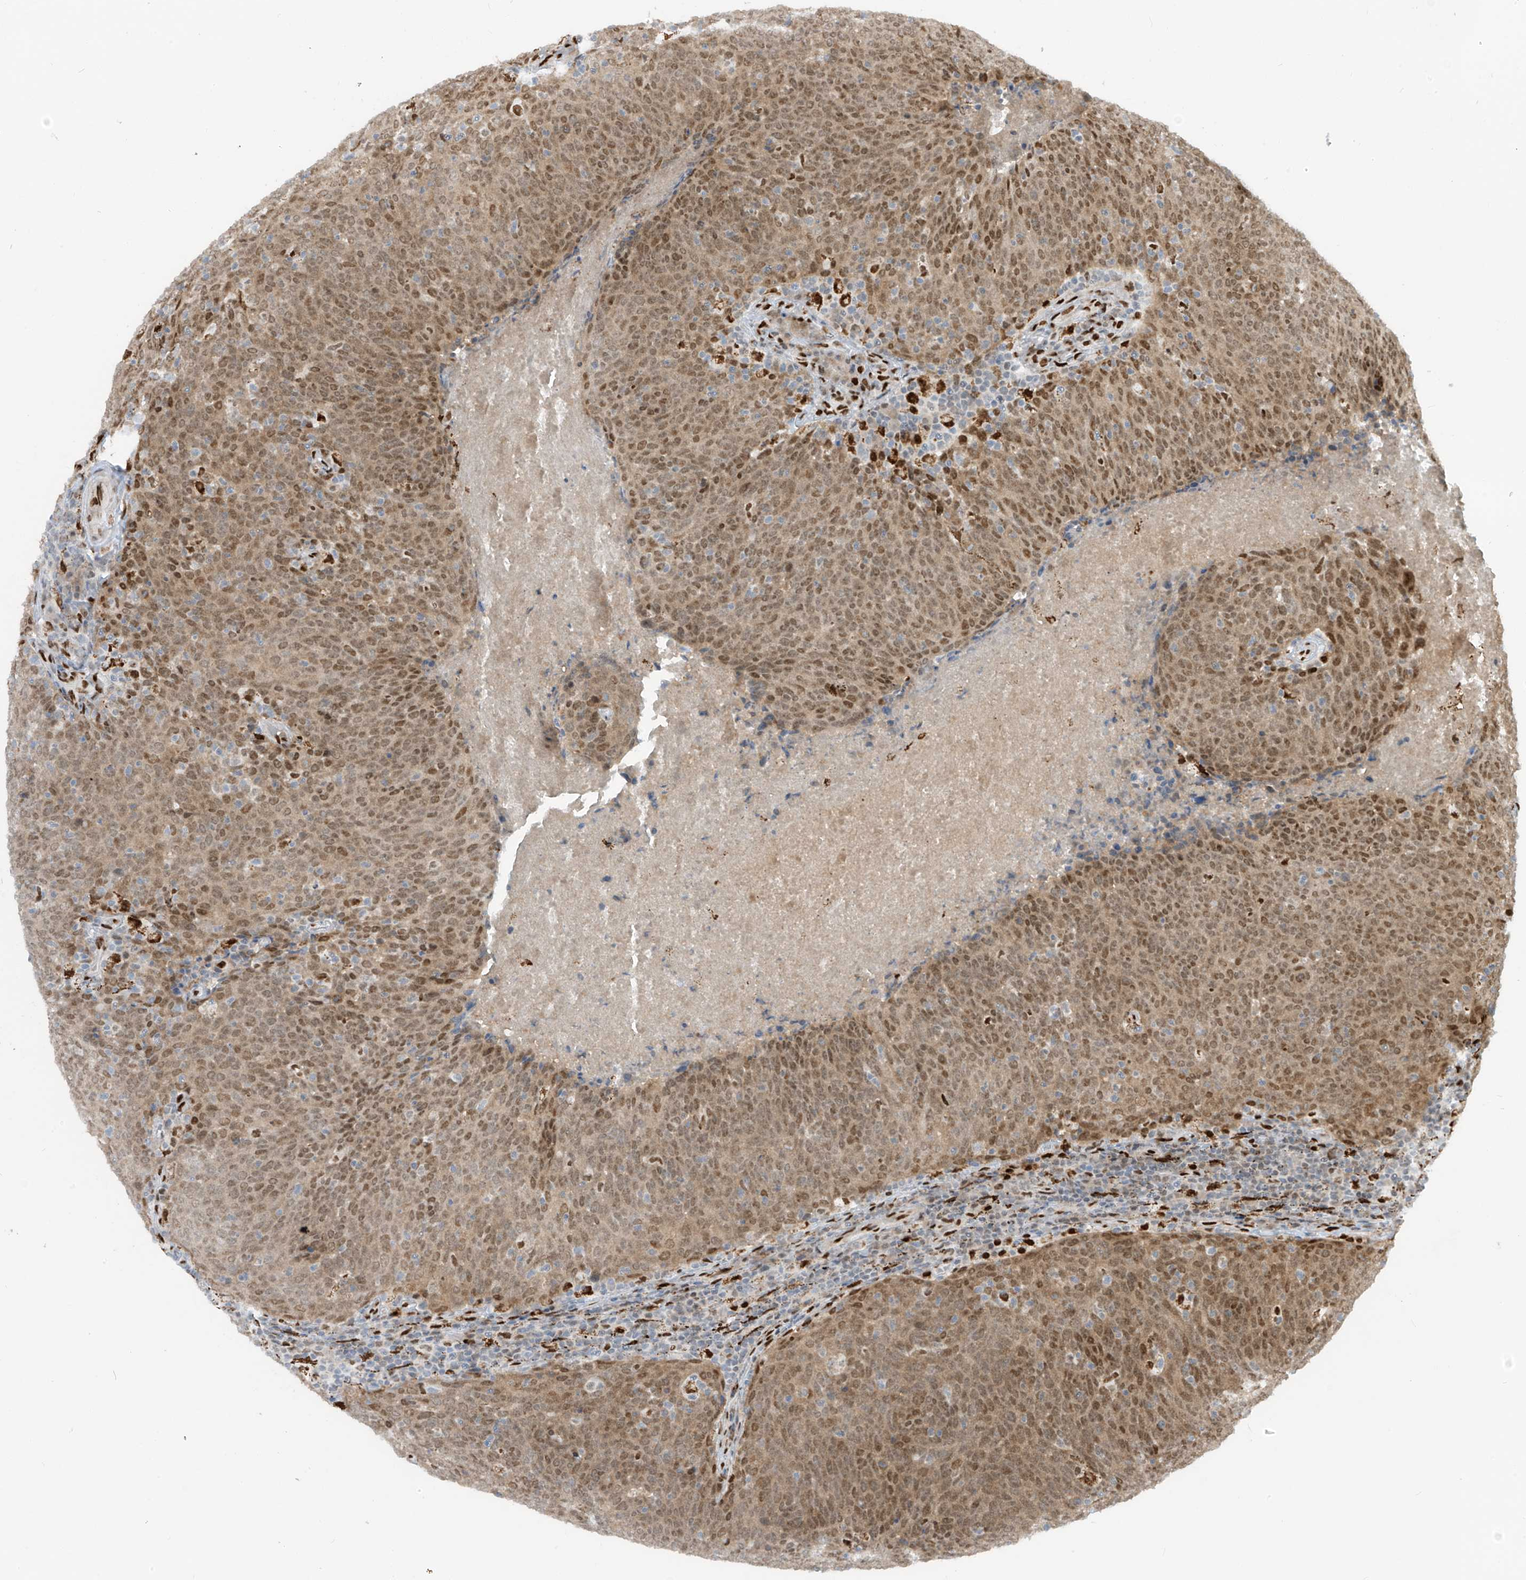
{"staining": {"intensity": "moderate", "quantity": ">75%", "location": "cytoplasmic/membranous,nuclear"}, "tissue": "head and neck cancer", "cell_type": "Tumor cells", "image_type": "cancer", "snomed": [{"axis": "morphology", "description": "Squamous cell carcinoma, NOS"}, {"axis": "morphology", "description": "Squamous cell carcinoma, metastatic, NOS"}, {"axis": "topography", "description": "Lymph node"}, {"axis": "topography", "description": "Head-Neck"}], "caption": "Immunohistochemical staining of head and neck cancer (squamous cell carcinoma) shows medium levels of moderate cytoplasmic/membranous and nuclear staining in about >75% of tumor cells.", "gene": "PM20D2", "patient": {"sex": "male", "age": 62}}